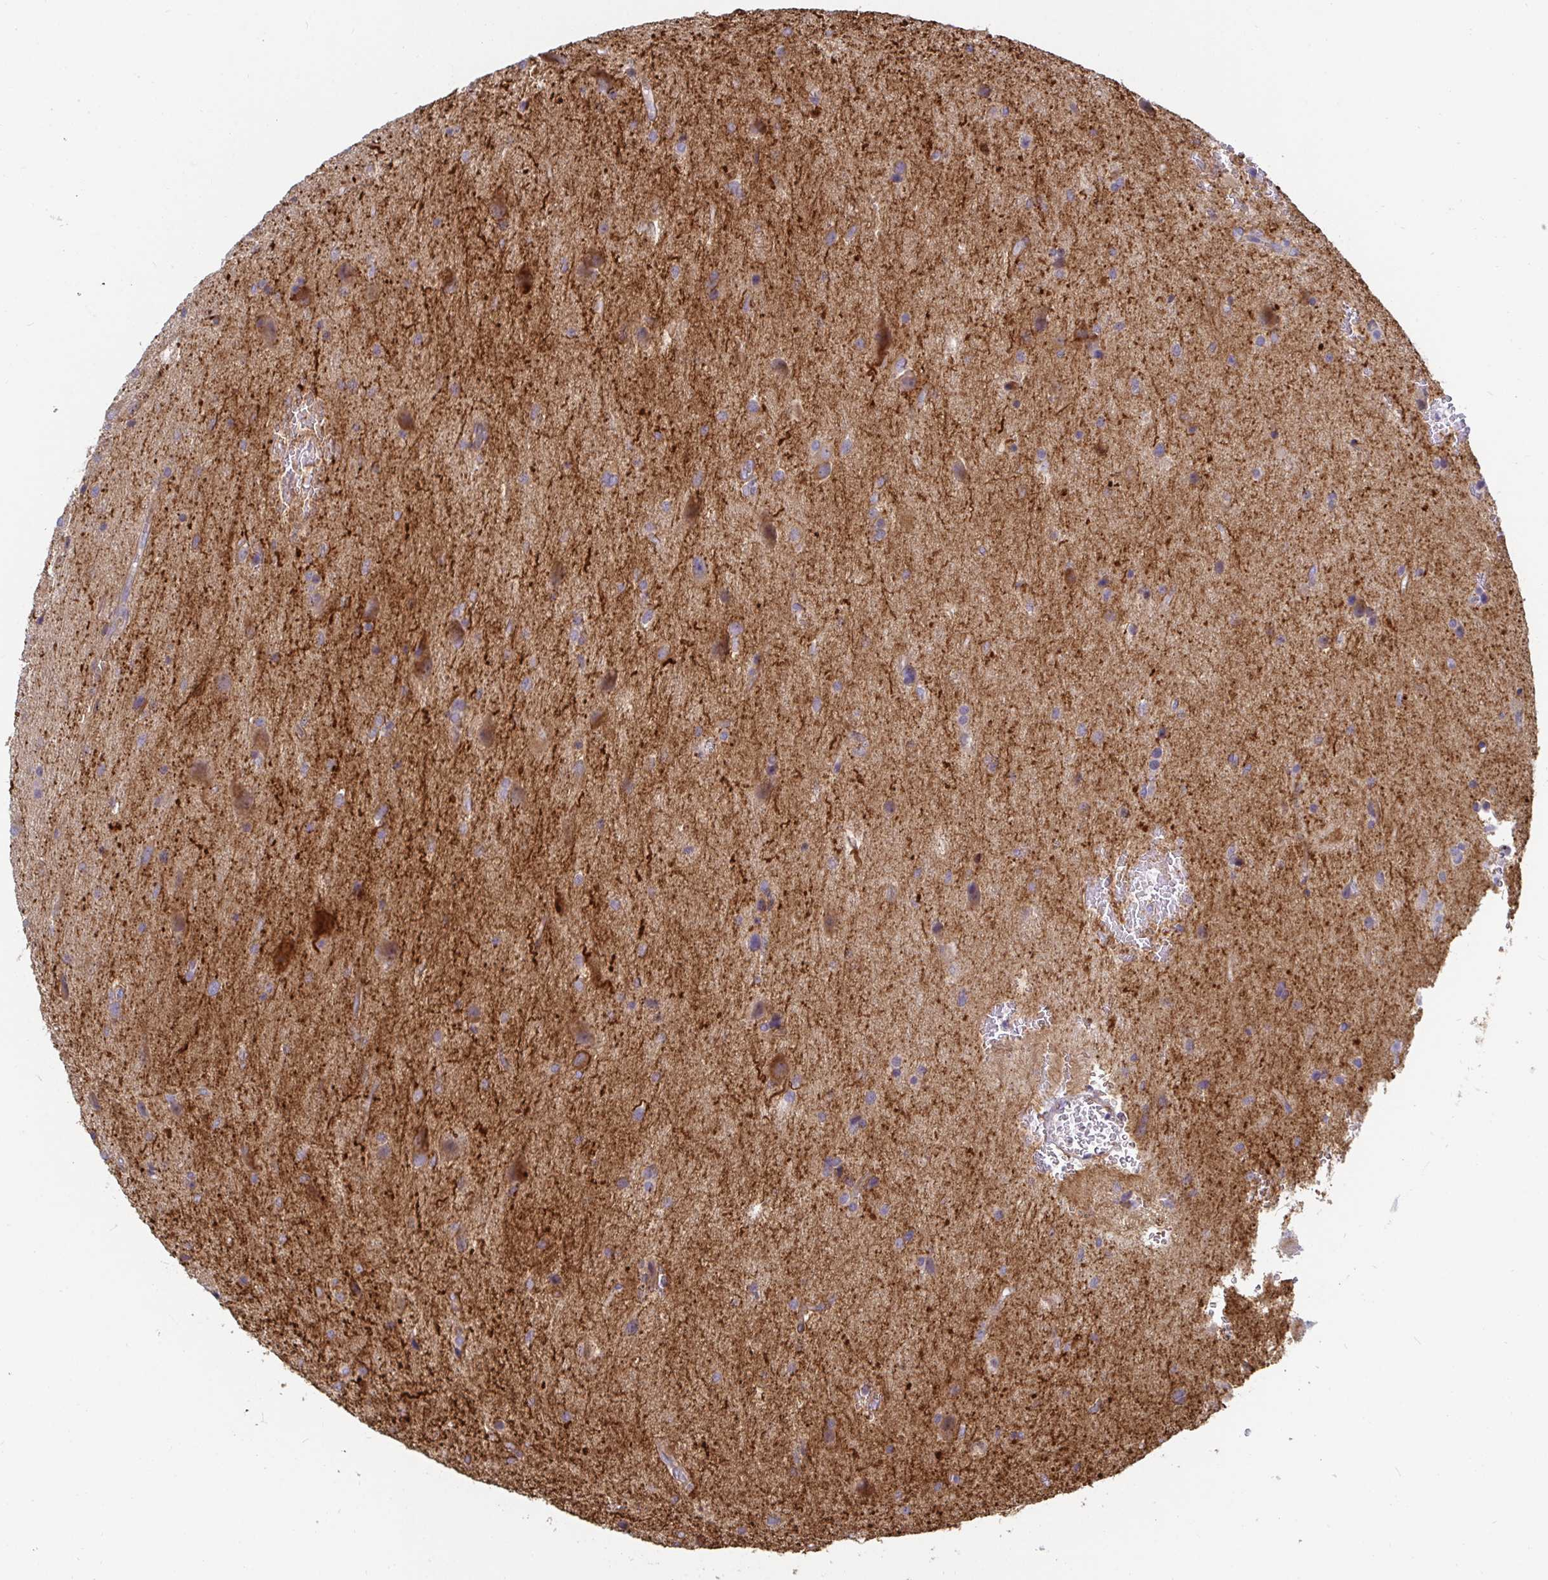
{"staining": {"intensity": "moderate", "quantity": "<25%", "location": "cytoplasmic/membranous"}, "tissue": "glioma", "cell_type": "Tumor cells", "image_type": "cancer", "snomed": [{"axis": "morphology", "description": "Glioma, malignant, Low grade"}, {"axis": "topography", "description": "Brain"}], "caption": "A brown stain highlights moderate cytoplasmic/membranous positivity of a protein in human malignant glioma (low-grade) tumor cells.", "gene": "SSH2", "patient": {"sex": "female", "age": 32}}